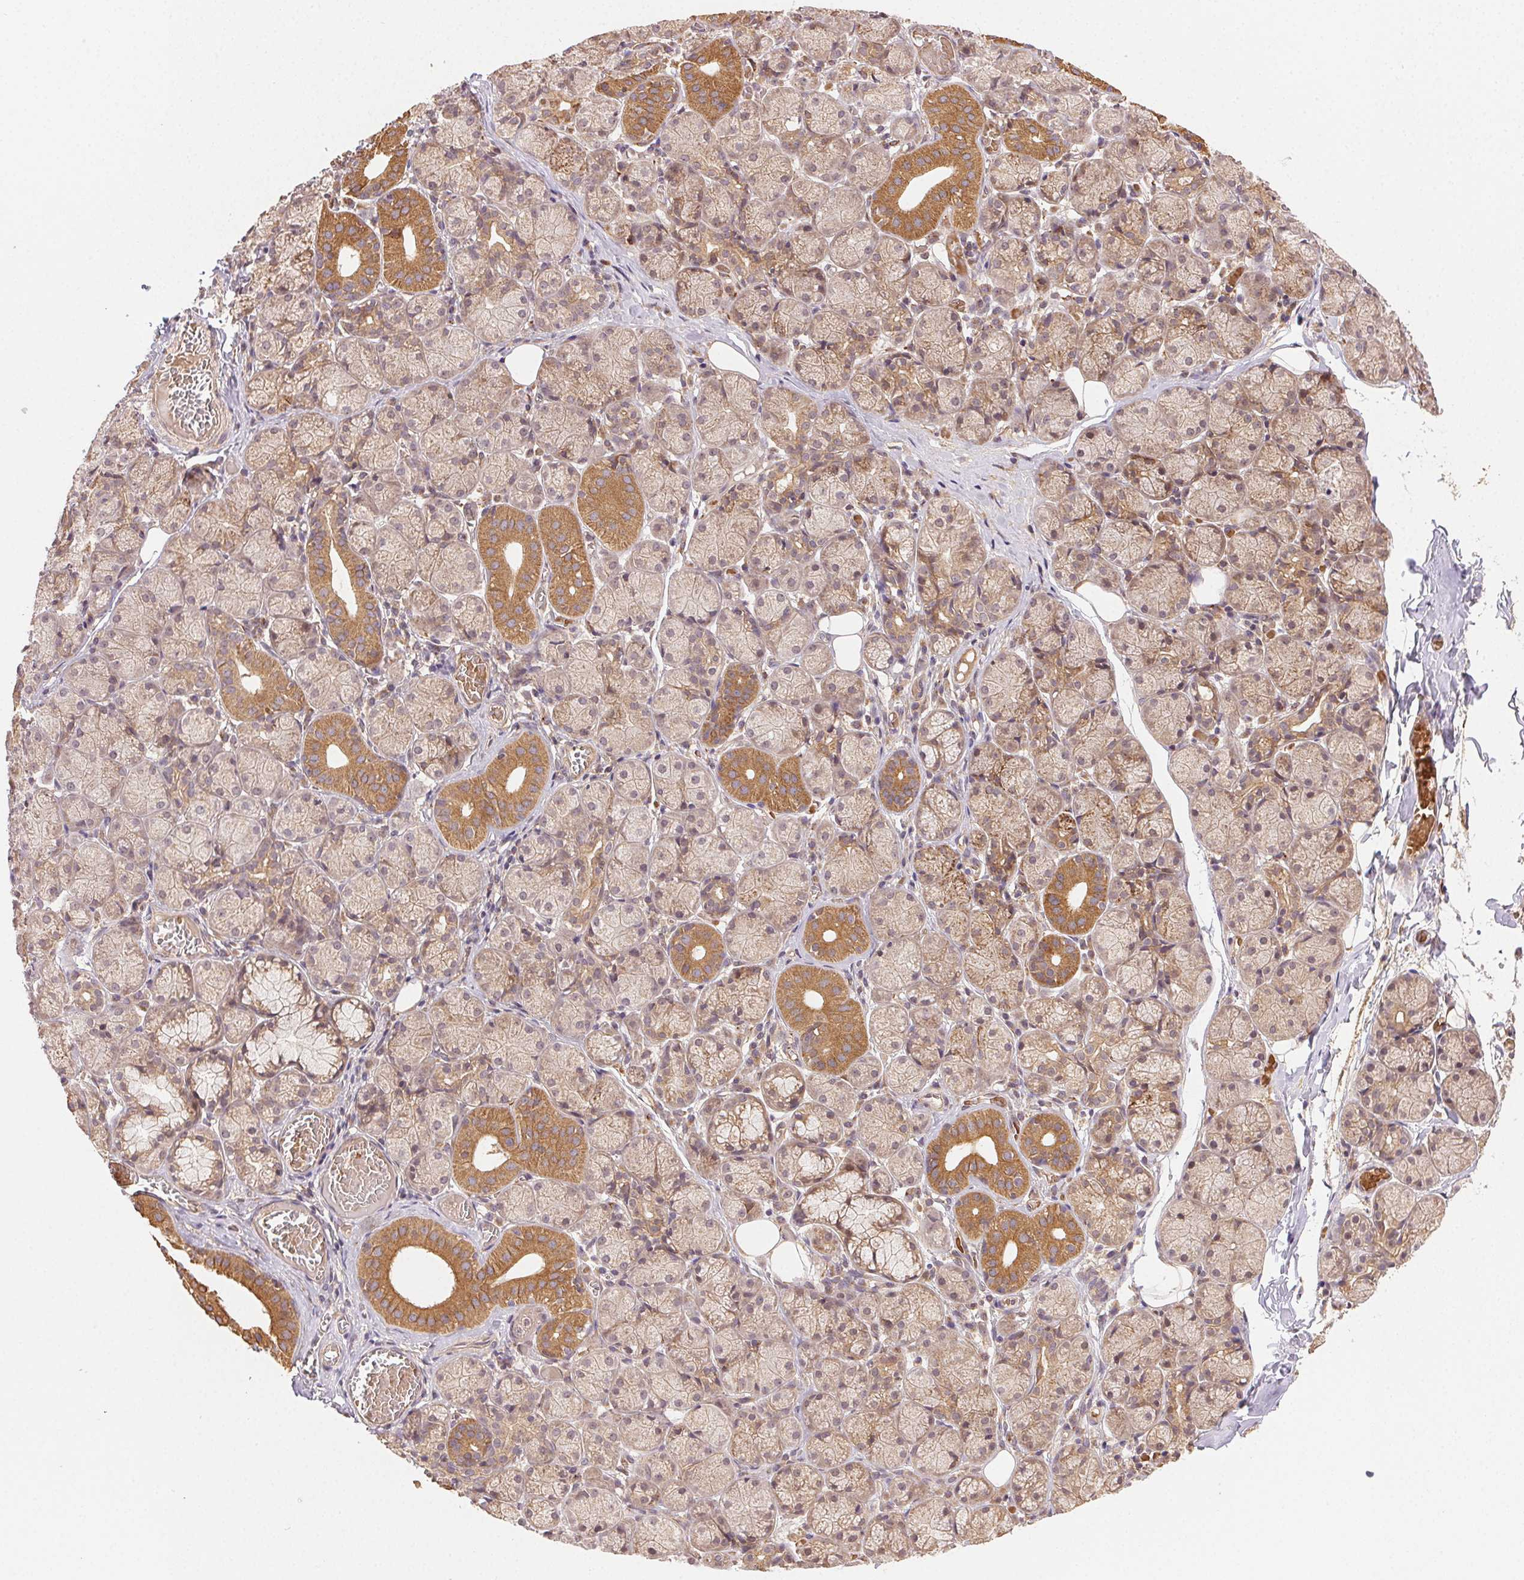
{"staining": {"intensity": "strong", "quantity": "25%-75%", "location": "cytoplasmic/membranous"}, "tissue": "salivary gland", "cell_type": "Glandular cells", "image_type": "normal", "snomed": [{"axis": "morphology", "description": "Normal tissue, NOS"}, {"axis": "topography", "description": "Salivary gland"}, {"axis": "topography", "description": "Peripheral nerve tissue"}], "caption": "Protein positivity by IHC reveals strong cytoplasmic/membranous staining in approximately 25%-75% of glandular cells in unremarkable salivary gland.", "gene": "KLHL15", "patient": {"sex": "female", "age": 24}}